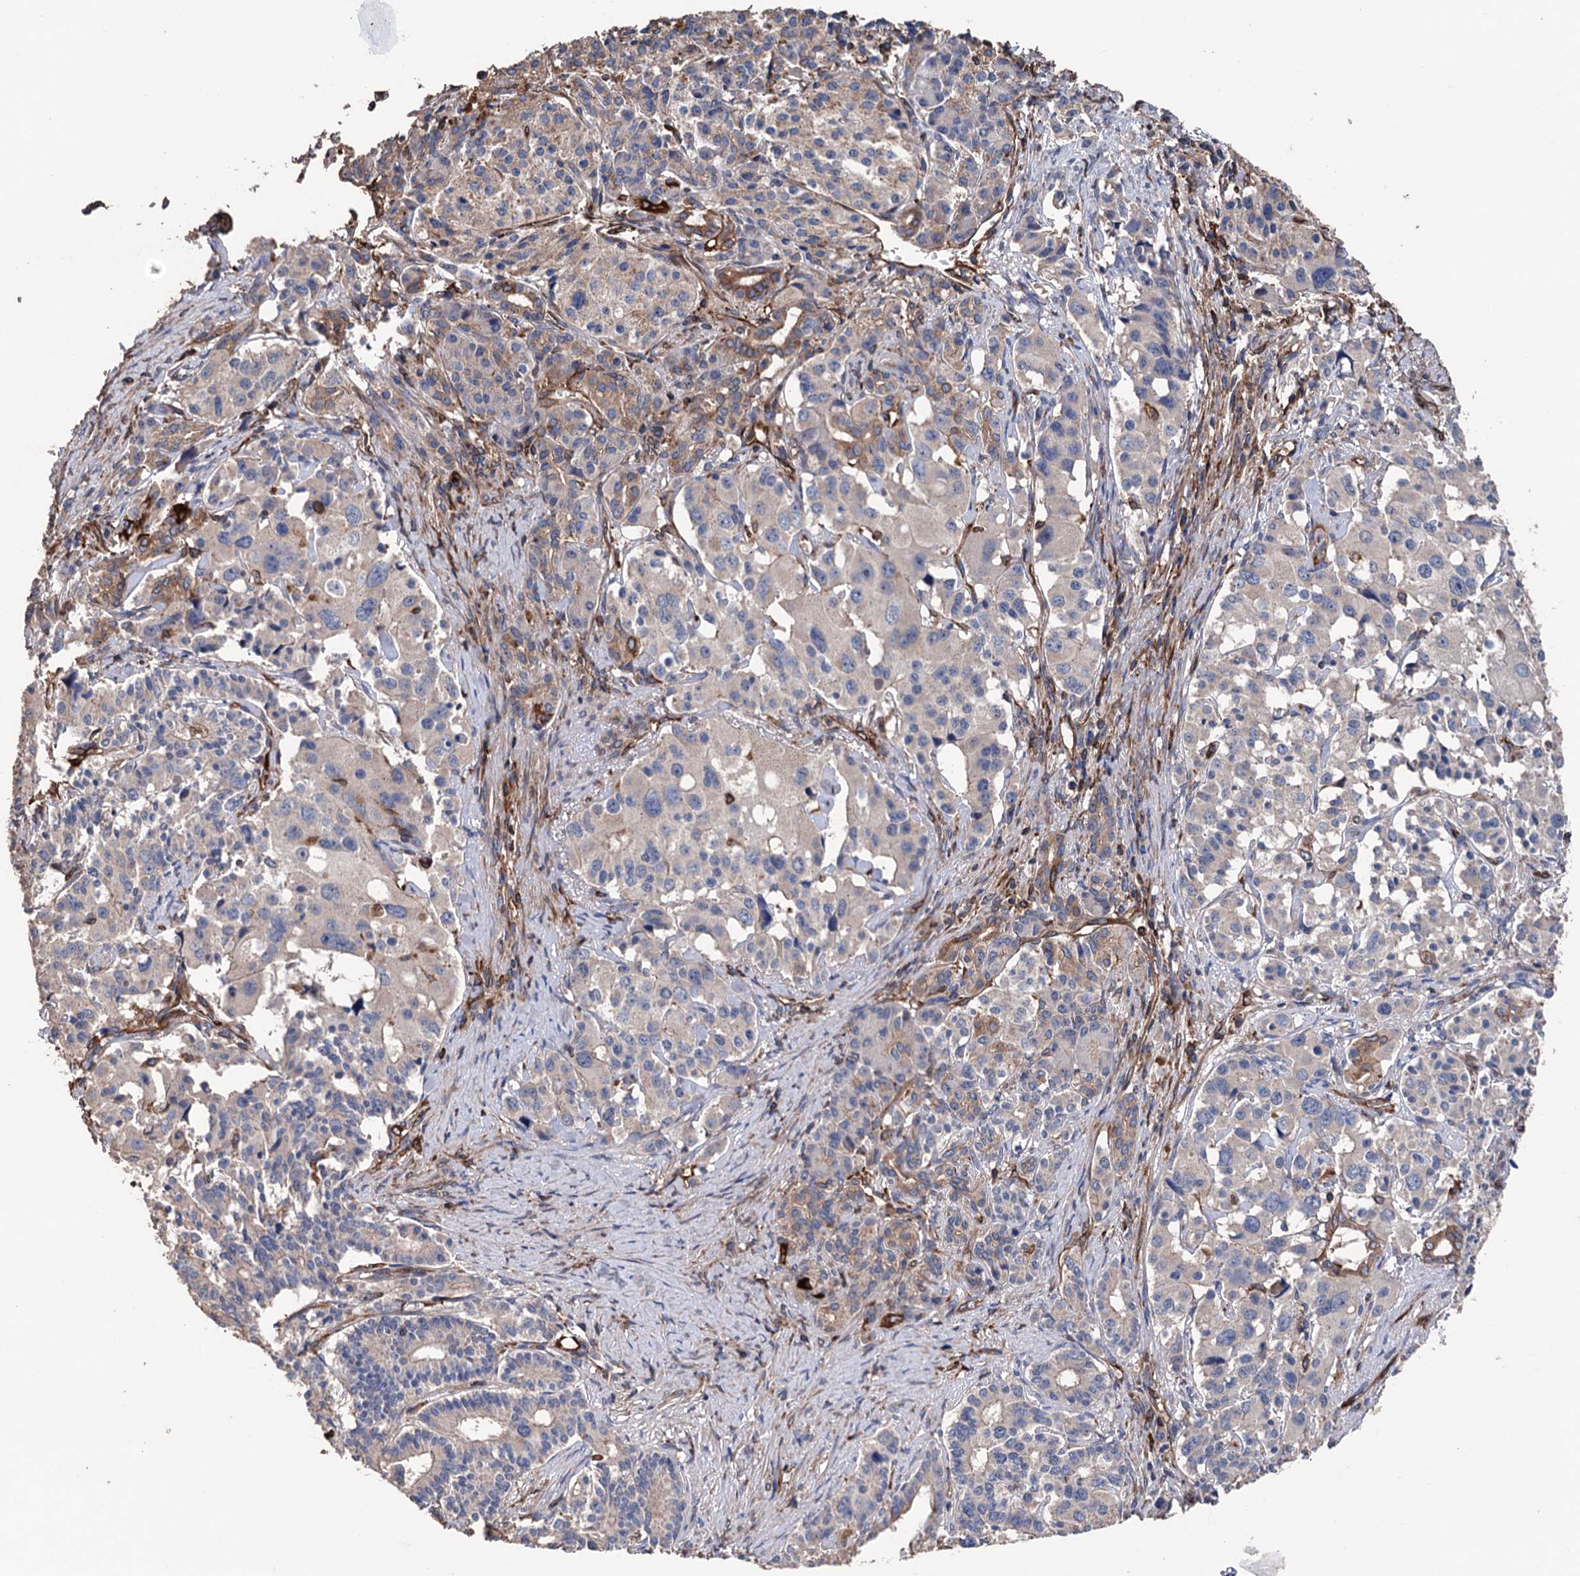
{"staining": {"intensity": "weak", "quantity": "<25%", "location": "cytoplasmic/membranous"}, "tissue": "pancreatic cancer", "cell_type": "Tumor cells", "image_type": "cancer", "snomed": [{"axis": "morphology", "description": "Adenocarcinoma, NOS"}, {"axis": "topography", "description": "Pancreas"}], "caption": "Immunohistochemistry (IHC) photomicrograph of pancreatic cancer stained for a protein (brown), which exhibits no expression in tumor cells. (Brightfield microscopy of DAB immunohistochemistry (IHC) at high magnification).", "gene": "STING1", "patient": {"sex": "female", "age": 74}}